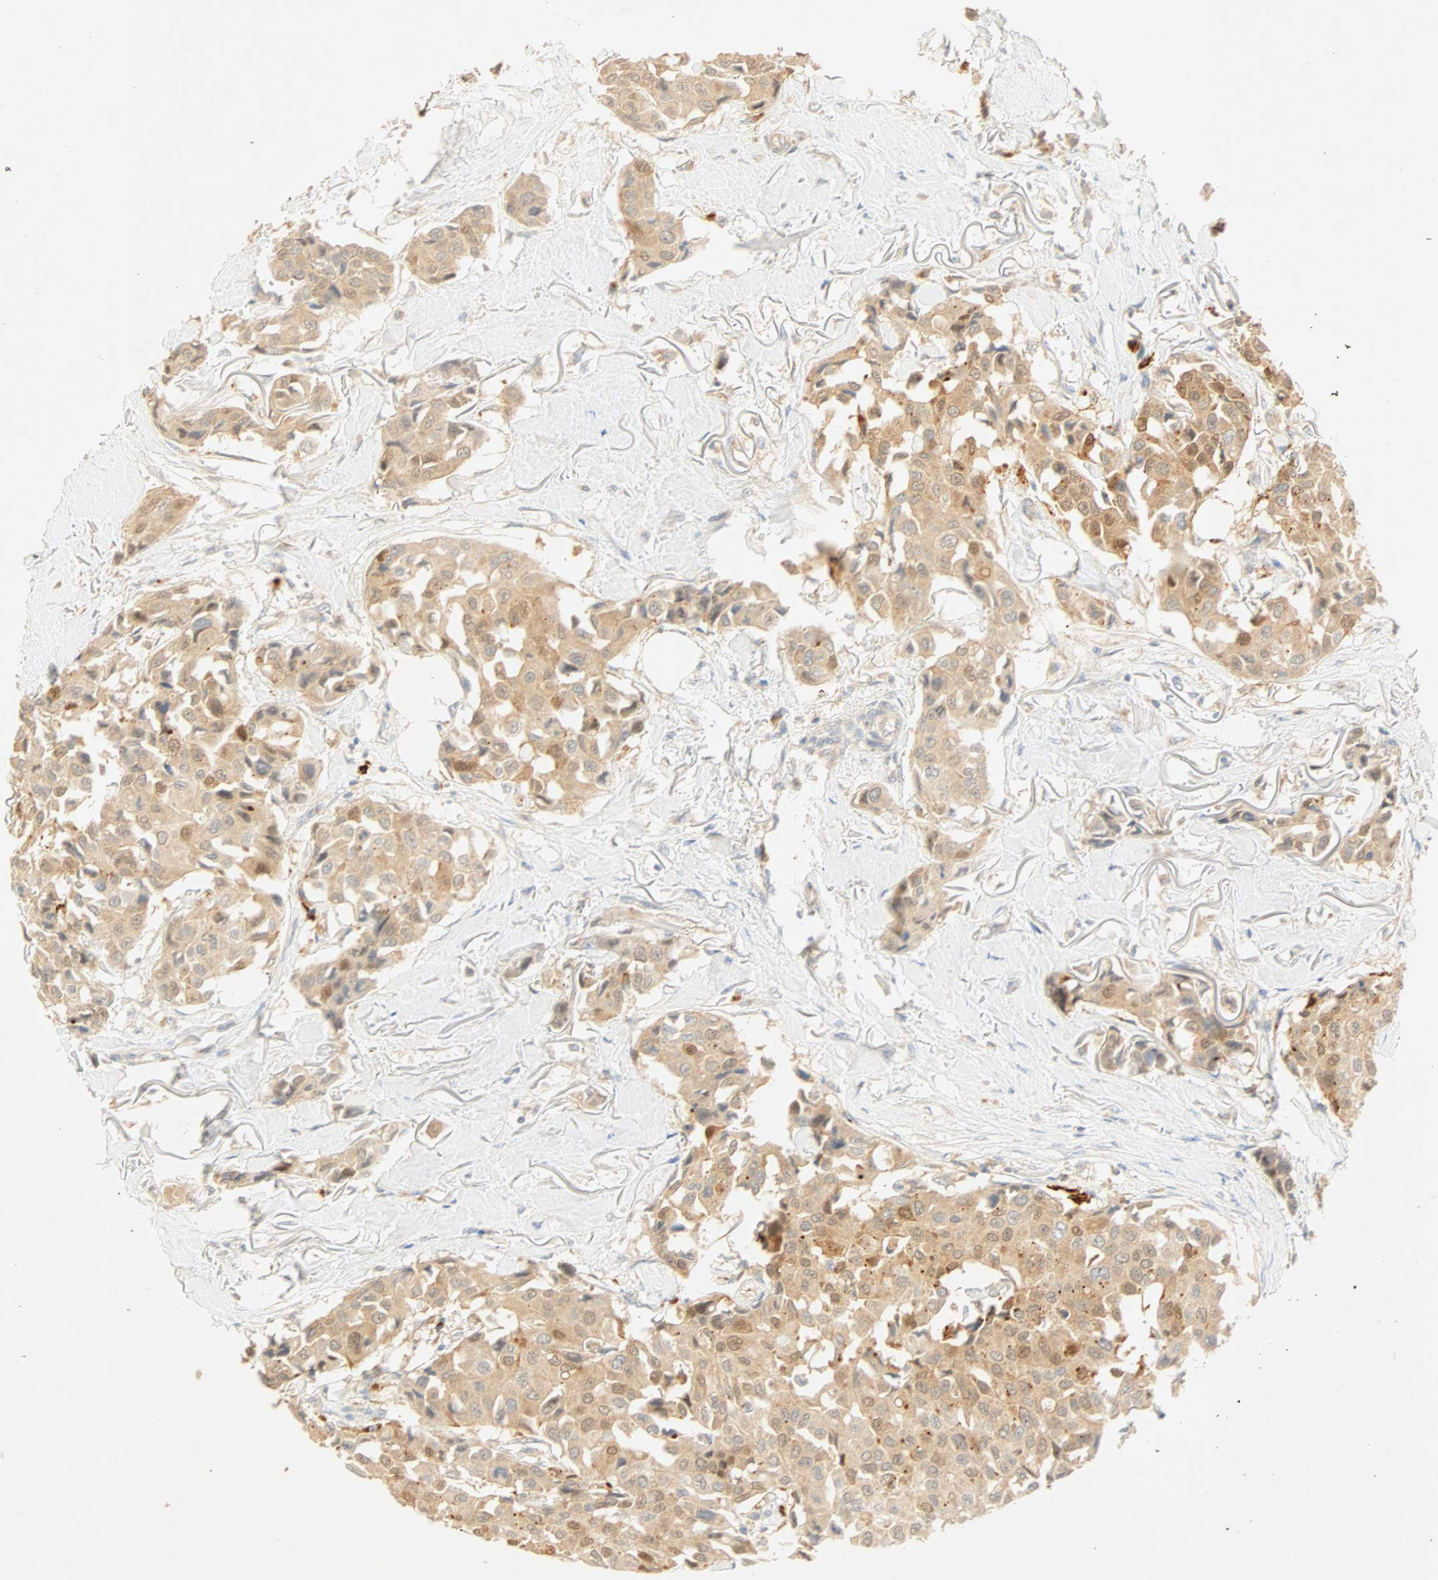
{"staining": {"intensity": "moderate", "quantity": ">75%", "location": "cytoplasmic/membranous"}, "tissue": "breast cancer", "cell_type": "Tumor cells", "image_type": "cancer", "snomed": [{"axis": "morphology", "description": "Duct carcinoma"}, {"axis": "topography", "description": "Breast"}], "caption": "DAB (3,3'-diaminobenzidine) immunohistochemical staining of human breast infiltrating ductal carcinoma displays moderate cytoplasmic/membranous protein staining in approximately >75% of tumor cells.", "gene": "SELENBP1", "patient": {"sex": "female", "age": 80}}